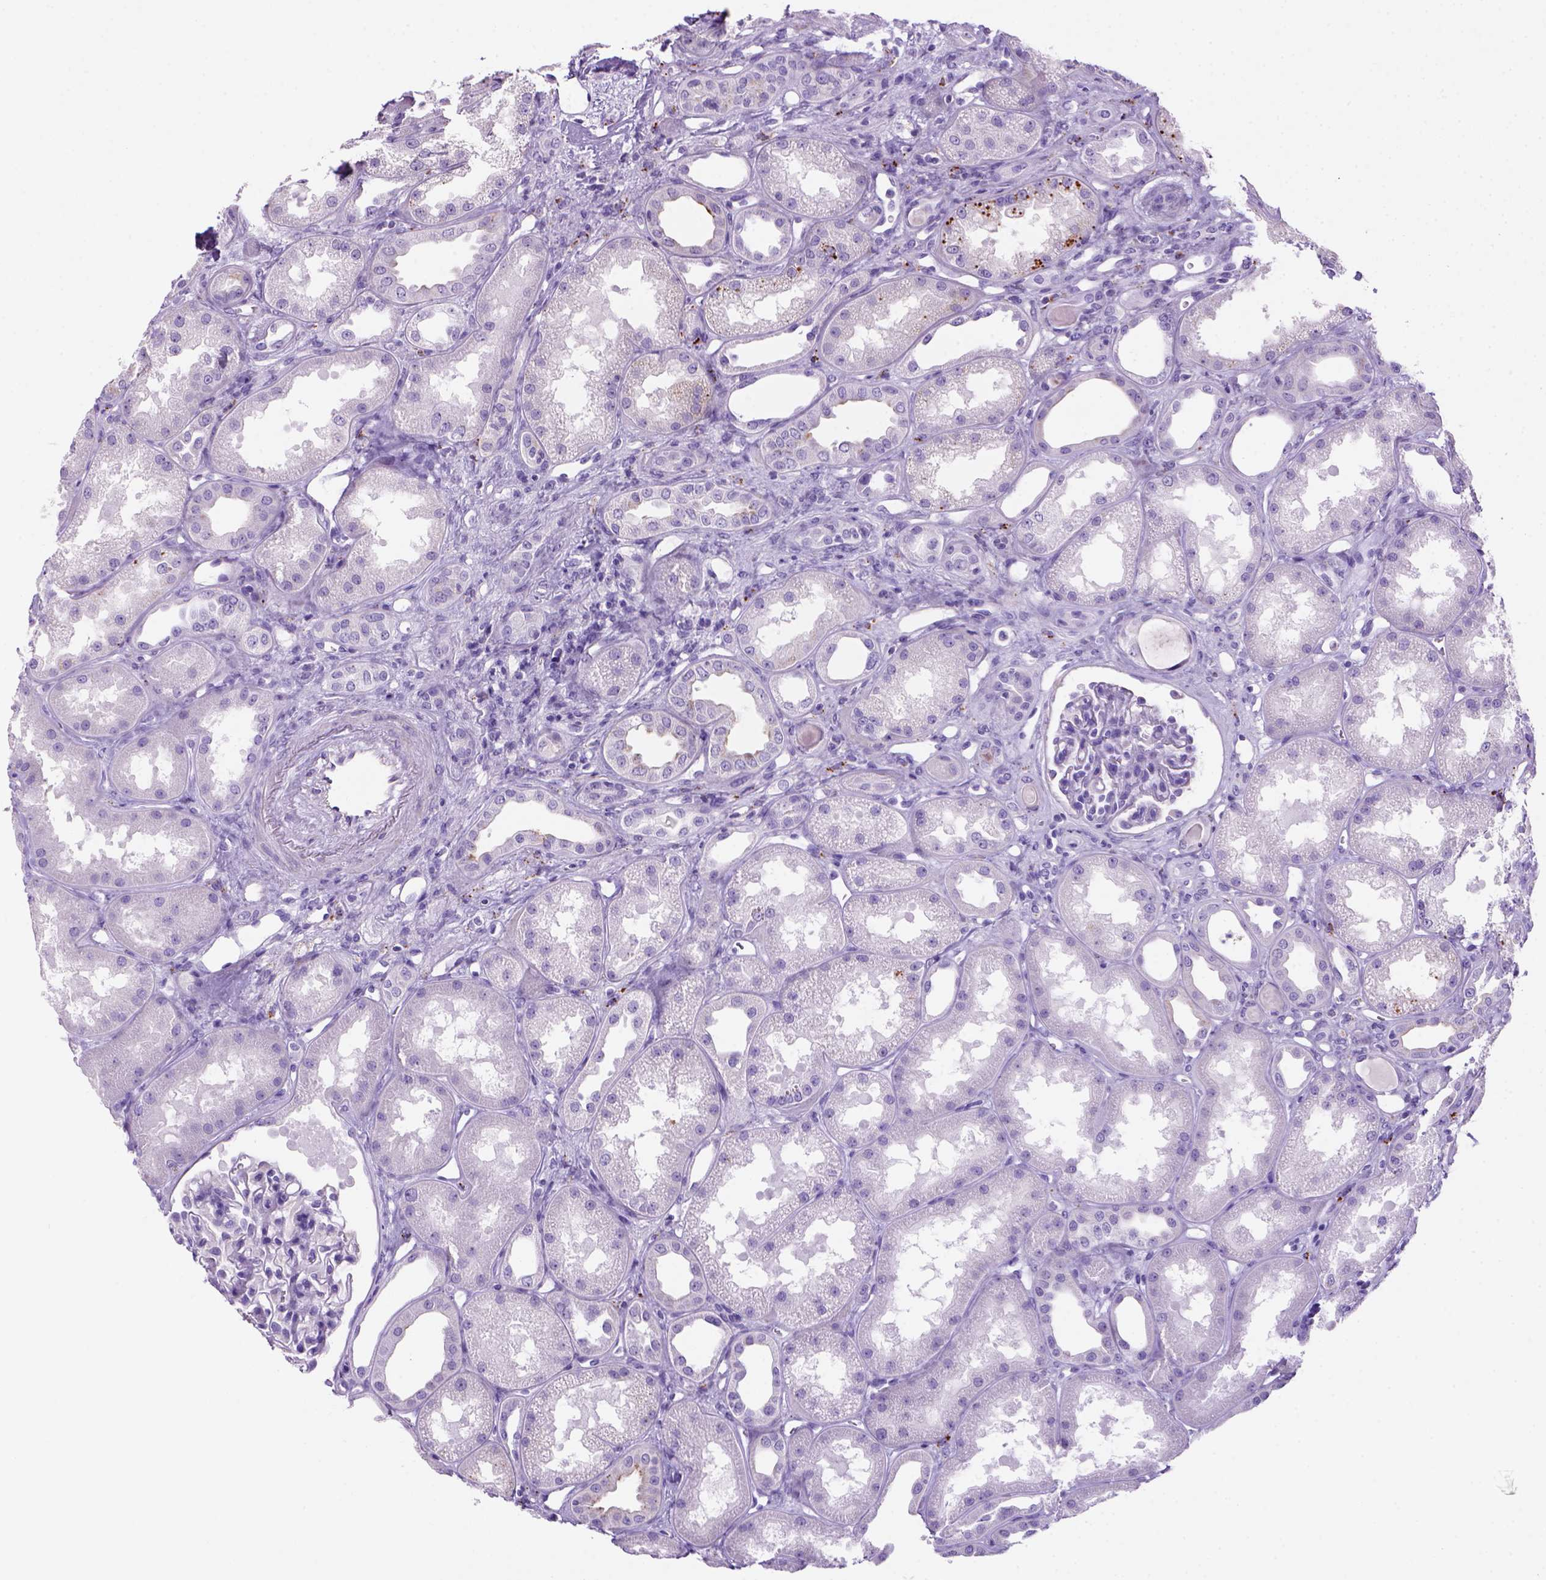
{"staining": {"intensity": "negative", "quantity": "none", "location": "none"}, "tissue": "kidney", "cell_type": "Cells in glomeruli", "image_type": "normal", "snomed": [{"axis": "morphology", "description": "Normal tissue, NOS"}, {"axis": "topography", "description": "Kidney"}], "caption": "The IHC micrograph has no significant positivity in cells in glomeruli of kidney. (Stains: DAB immunohistochemistry (IHC) with hematoxylin counter stain, Microscopy: brightfield microscopy at high magnification).", "gene": "ARHGEF33", "patient": {"sex": "male", "age": 61}}